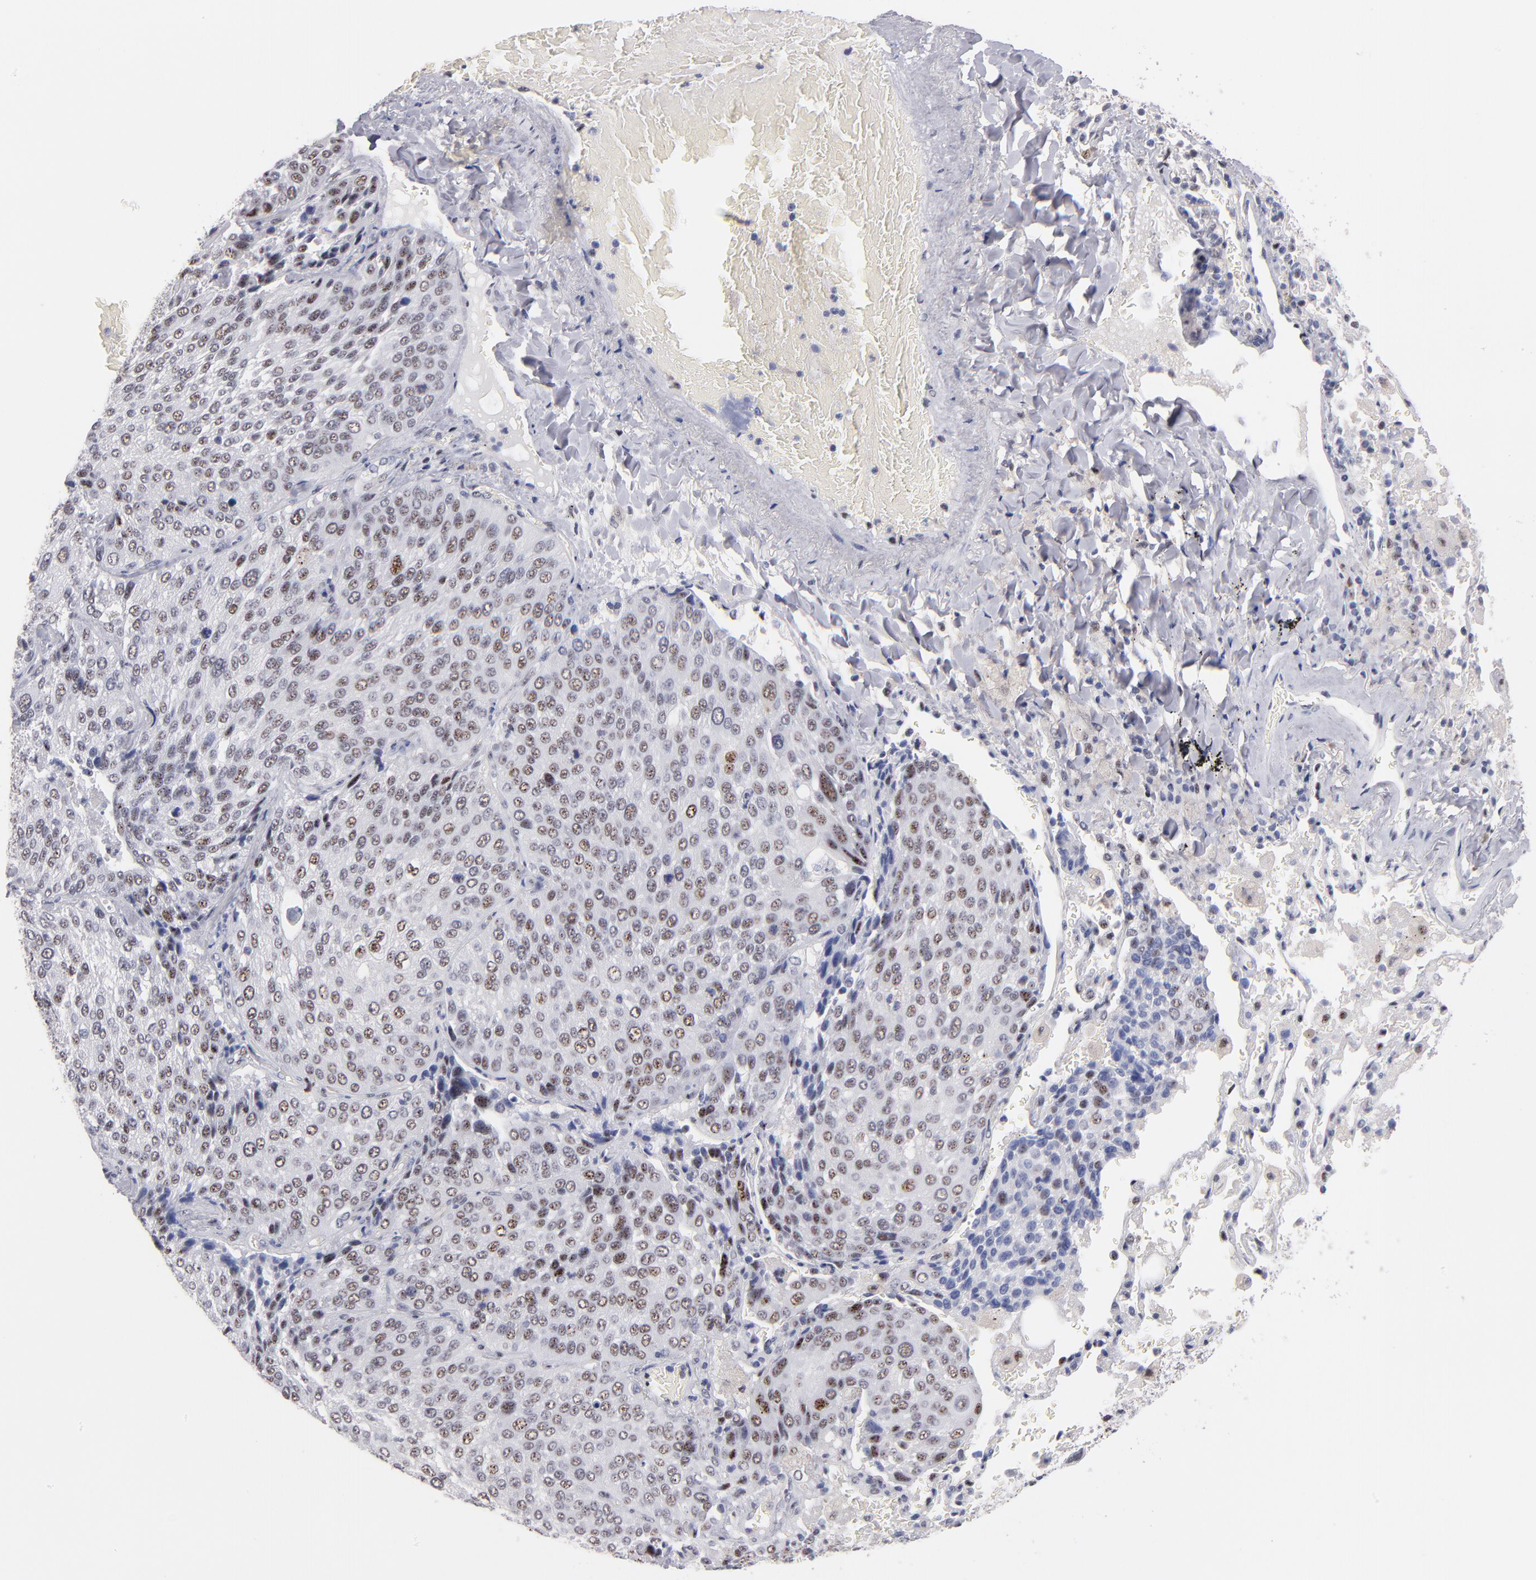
{"staining": {"intensity": "moderate", "quantity": "25%-75%", "location": "nuclear"}, "tissue": "lung cancer", "cell_type": "Tumor cells", "image_type": "cancer", "snomed": [{"axis": "morphology", "description": "Squamous cell carcinoma, NOS"}, {"axis": "topography", "description": "Lung"}], "caption": "About 25%-75% of tumor cells in human lung cancer (squamous cell carcinoma) display moderate nuclear protein staining as visualized by brown immunohistochemical staining.", "gene": "RAF1", "patient": {"sex": "male", "age": 54}}